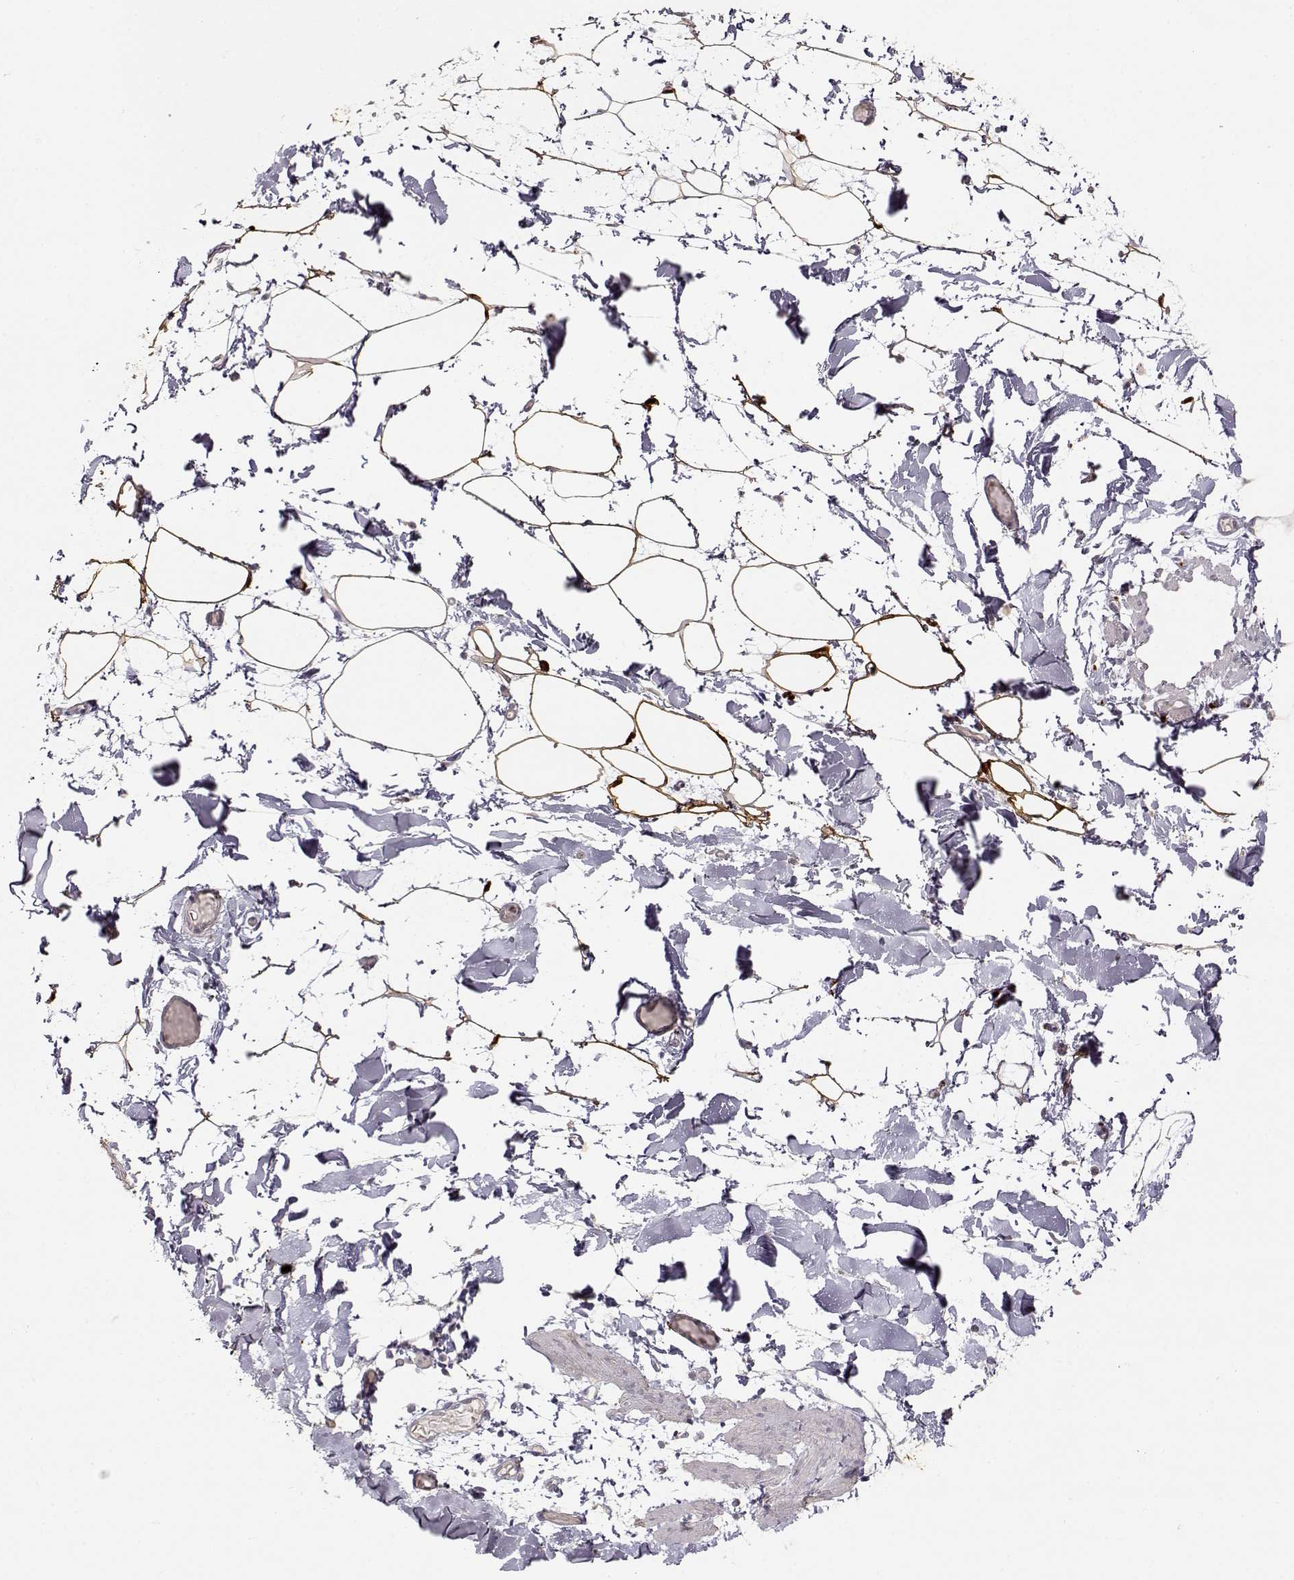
{"staining": {"intensity": "strong", "quantity": ">75%", "location": "cytoplasmic/membranous,nuclear"}, "tissue": "adipose tissue", "cell_type": "Adipocytes", "image_type": "normal", "snomed": [{"axis": "morphology", "description": "Normal tissue, NOS"}, {"axis": "topography", "description": "Gallbladder"}, {"axis": "topography", "description": "Peripheral nerve tissue"}], "caption": "Brown immunohistochemical staining in benign adipose tissue demonstrates strong cytoplasmic/membranous,nuclear staining in about >75% of adipocytes.", "gene": "S100B", "patient": {"sex": "female", "age": 45}}